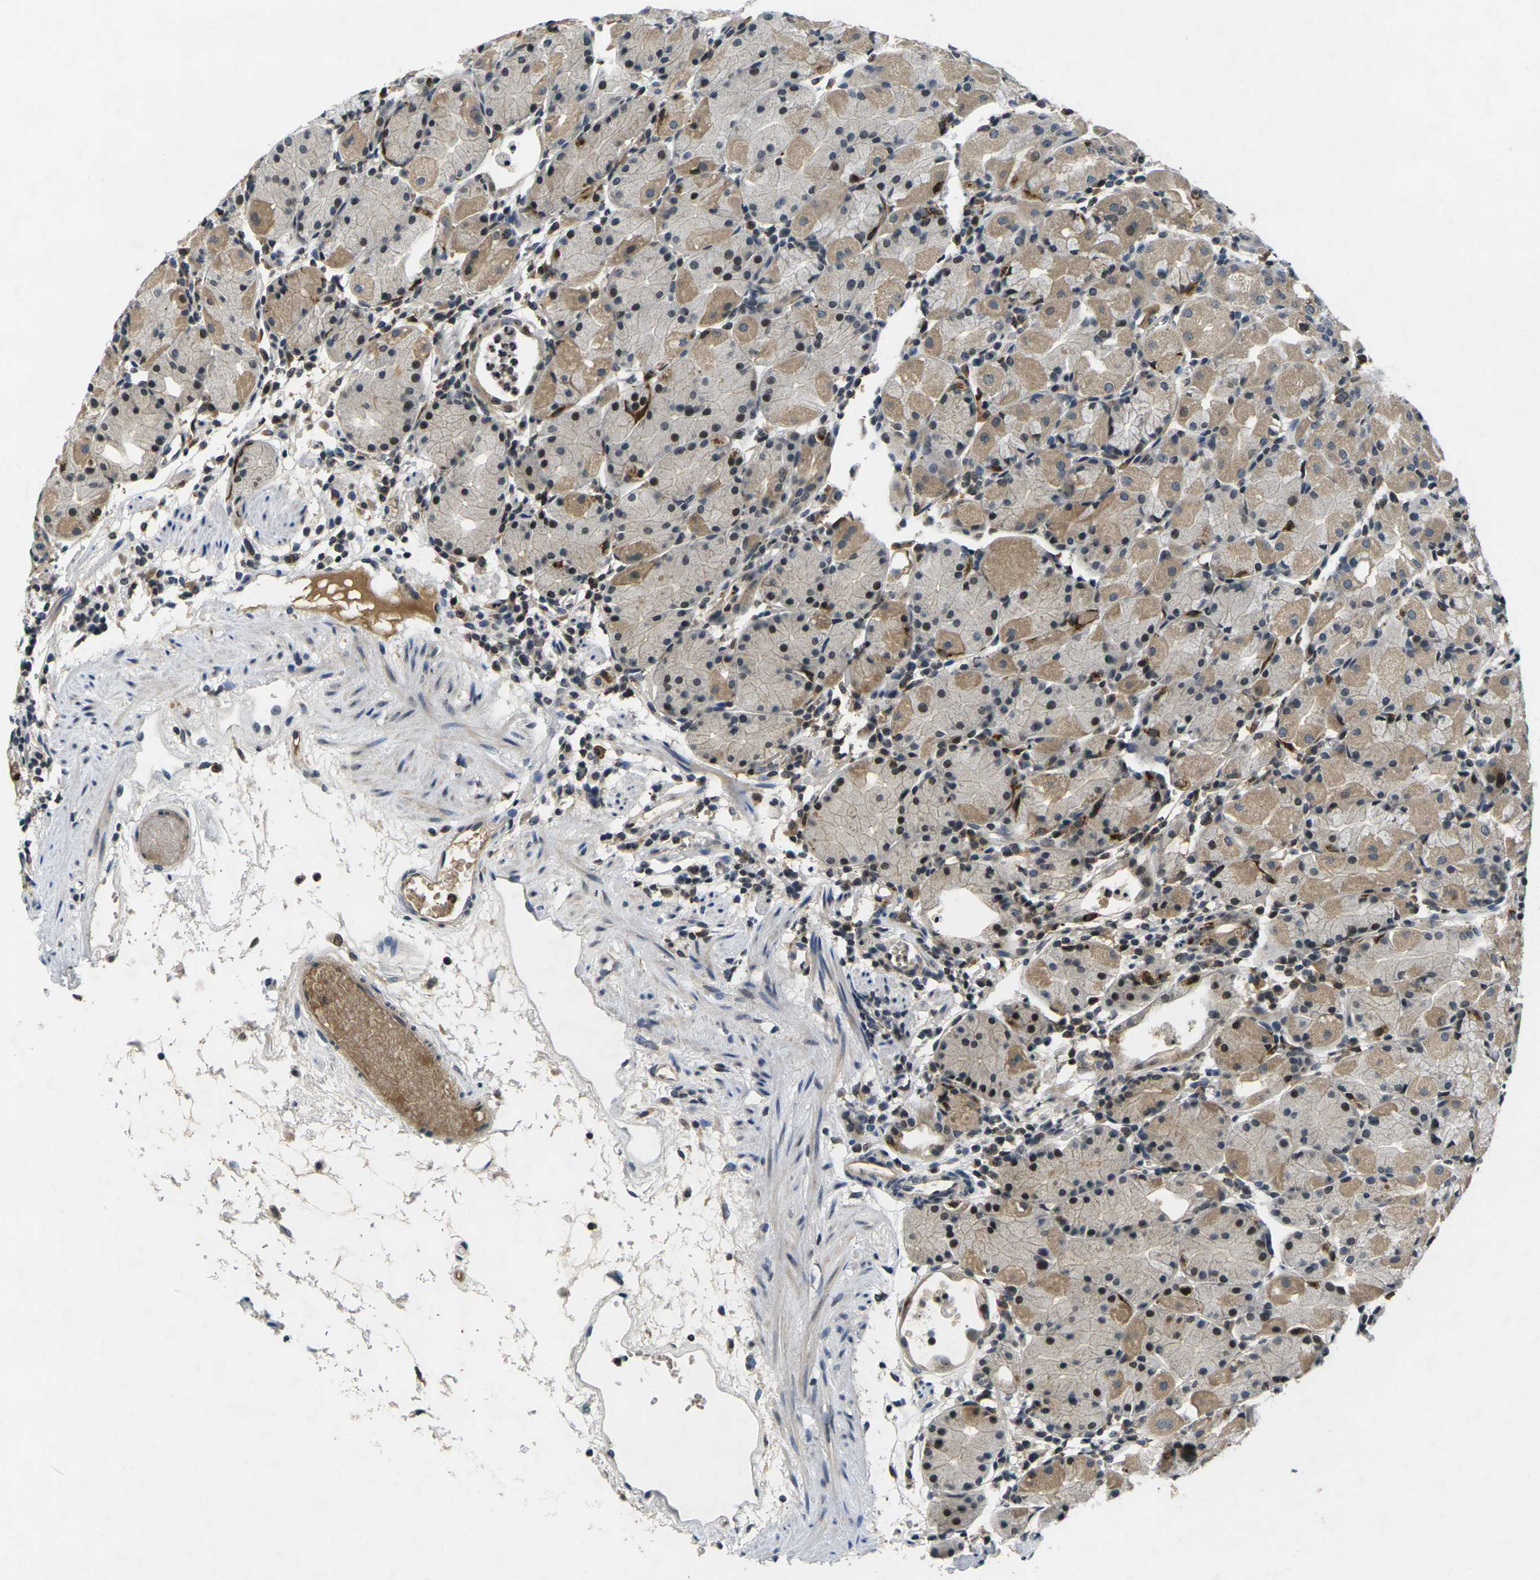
{"staining": {"intensity": "moderate", "quantity": "25%-75%", "location": "cytoplasmic/membranous,nuclear"}, "tissue": "stomach", "cell_type": "Glandular cells", "image_type": "normal", "snomed": [{"axis": "morphology", "description": "Normal tissue, NOS"}, {"axis": "topography", "description": "Stomach"}, {"axis": "topography", "description": "Stomach, lower"}], "caption": "Approximately 25%-75% of glandular cells in unremarkable stomach show moderate cytoplasmic/membranous,nuclear protein positivity as visualized by brown immunohistochemical staining.", "gene": "C1QC", "patient": {"sex": "female", "age": 75}}